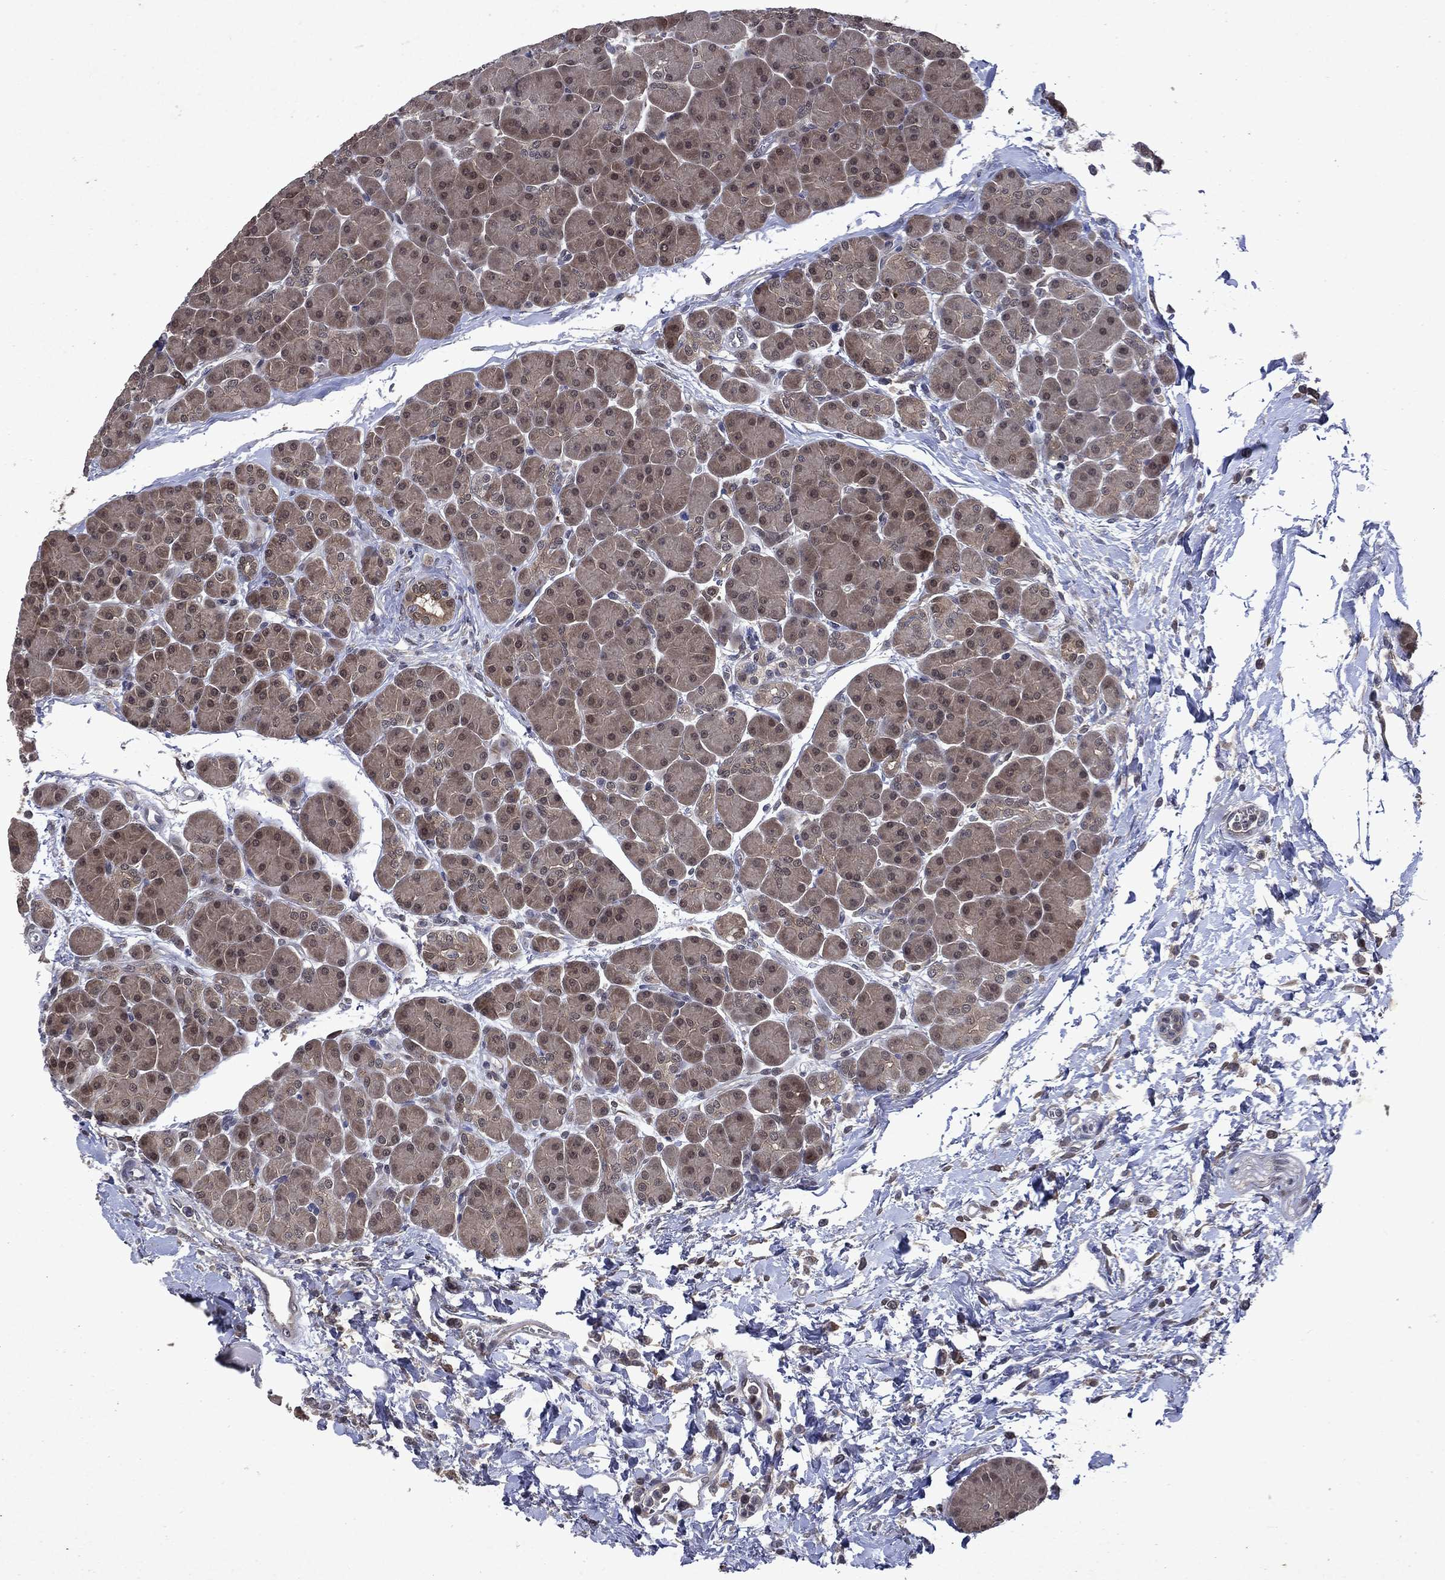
{"staining": {"intensity": "moderate", "quantity": "<25%", "location": "cytoplasmic/membranous,nuclear"}, "tissue": "pancreas", "cell_type": "Exocrine glandular cells", "image_type": "normal", "snomed": [{"axis": "morphology", "description": "Normal tissue, NOS"}, {"axis": "topography", "description": "Pancreas"}], "caption": "Protein staining exhibits moderate cytoplasmic/membranous,nuclear expression in about <25% of exocrine glandular cells in normal pancreas. Immunohistochemistry (ihc) stains the protein in brown and the nuclei are stained blue.", "gene": "MTAP", "patient": {"sex": "female", "age": 44}}